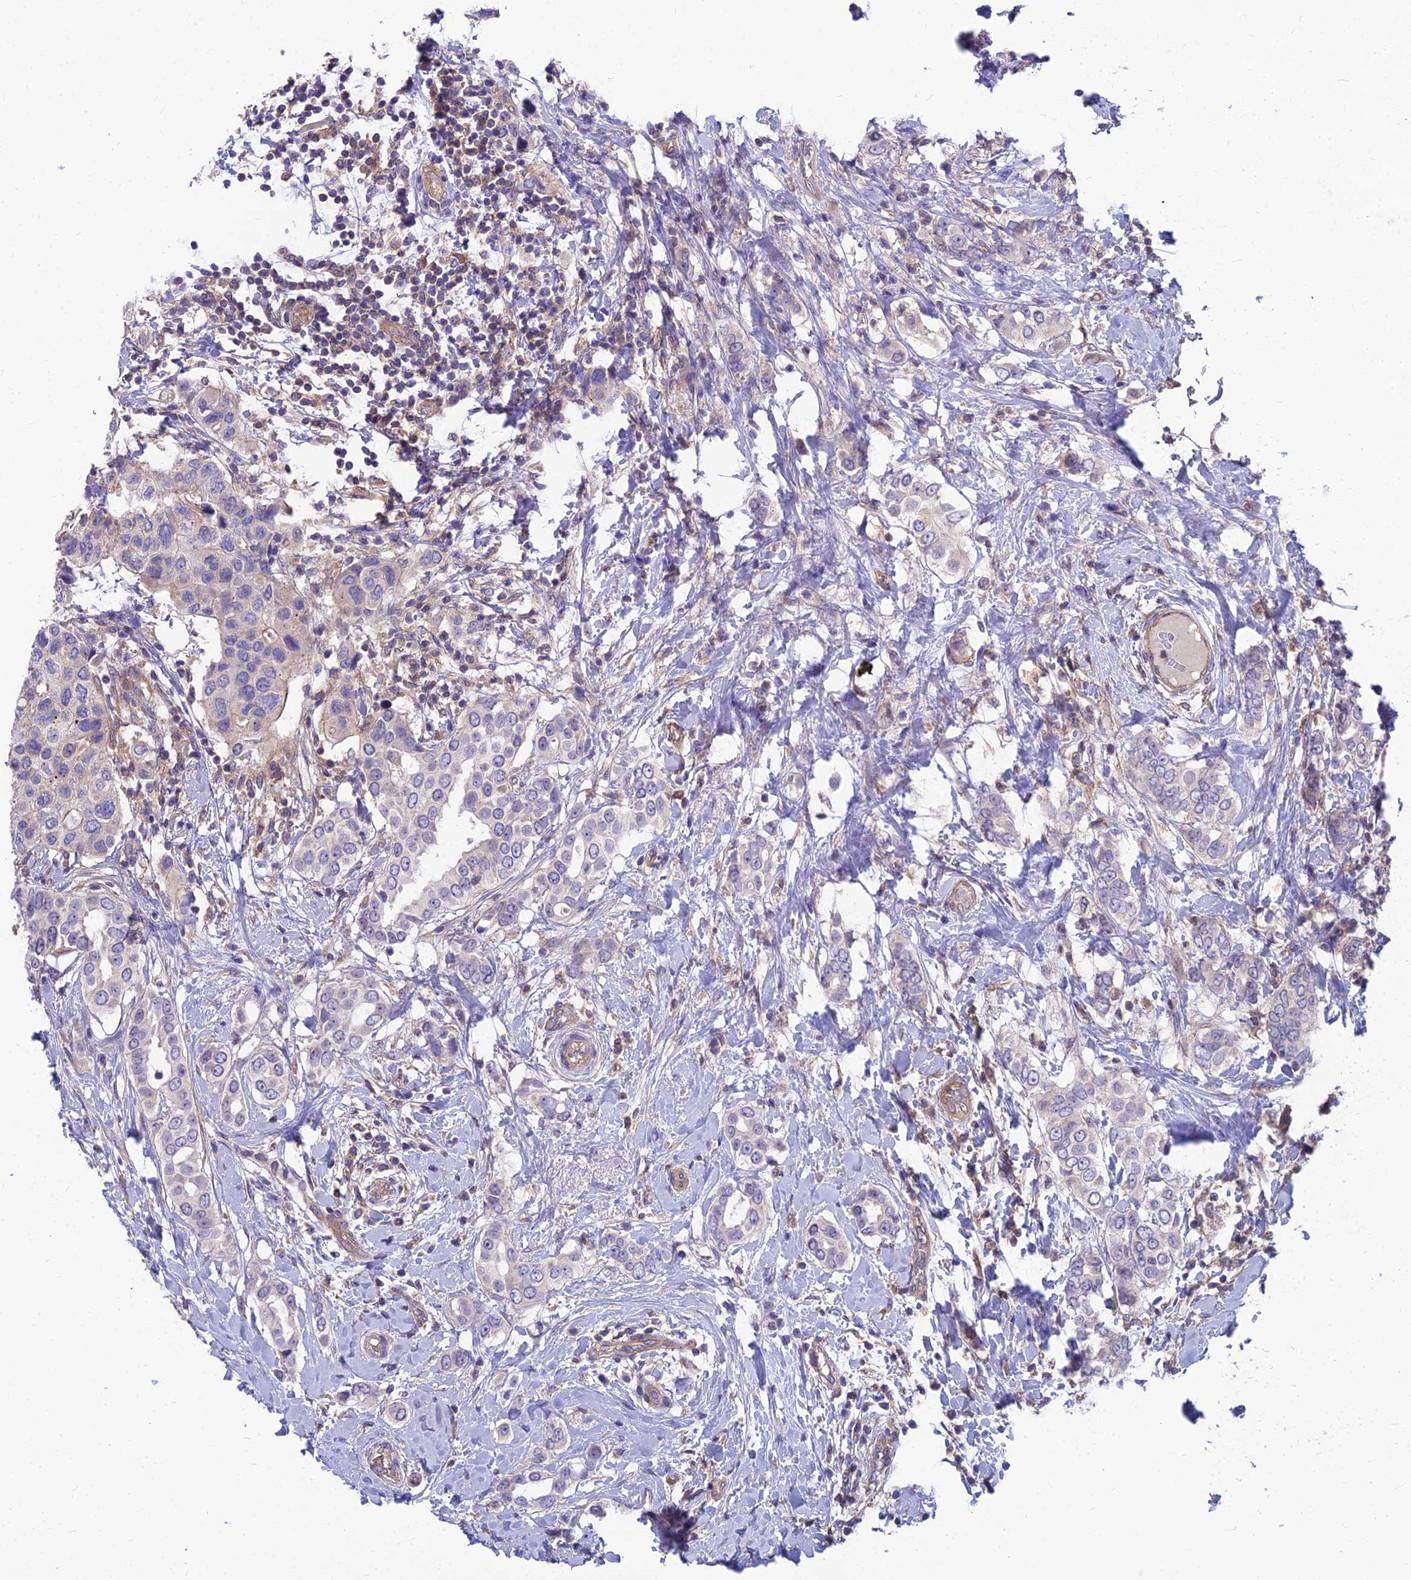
{"staining": {"intensity": "negative", "quantity": "none", "location": "none"}, "tissue": "breast cancer", "cell_type": "Tumor cells", "image_type": "cancer", "snomed": [{"axis": "morphology", "description": "Lobular carcinoma"}, {"axis": "topography", "description": "Breast"}], "caption": "IHC micrograph of human breast cancer stained for a protein (brown), which exhibits no staining in tumor cells.", "gene": "MVD", "patient": {"sex": "female", "age": 51}}